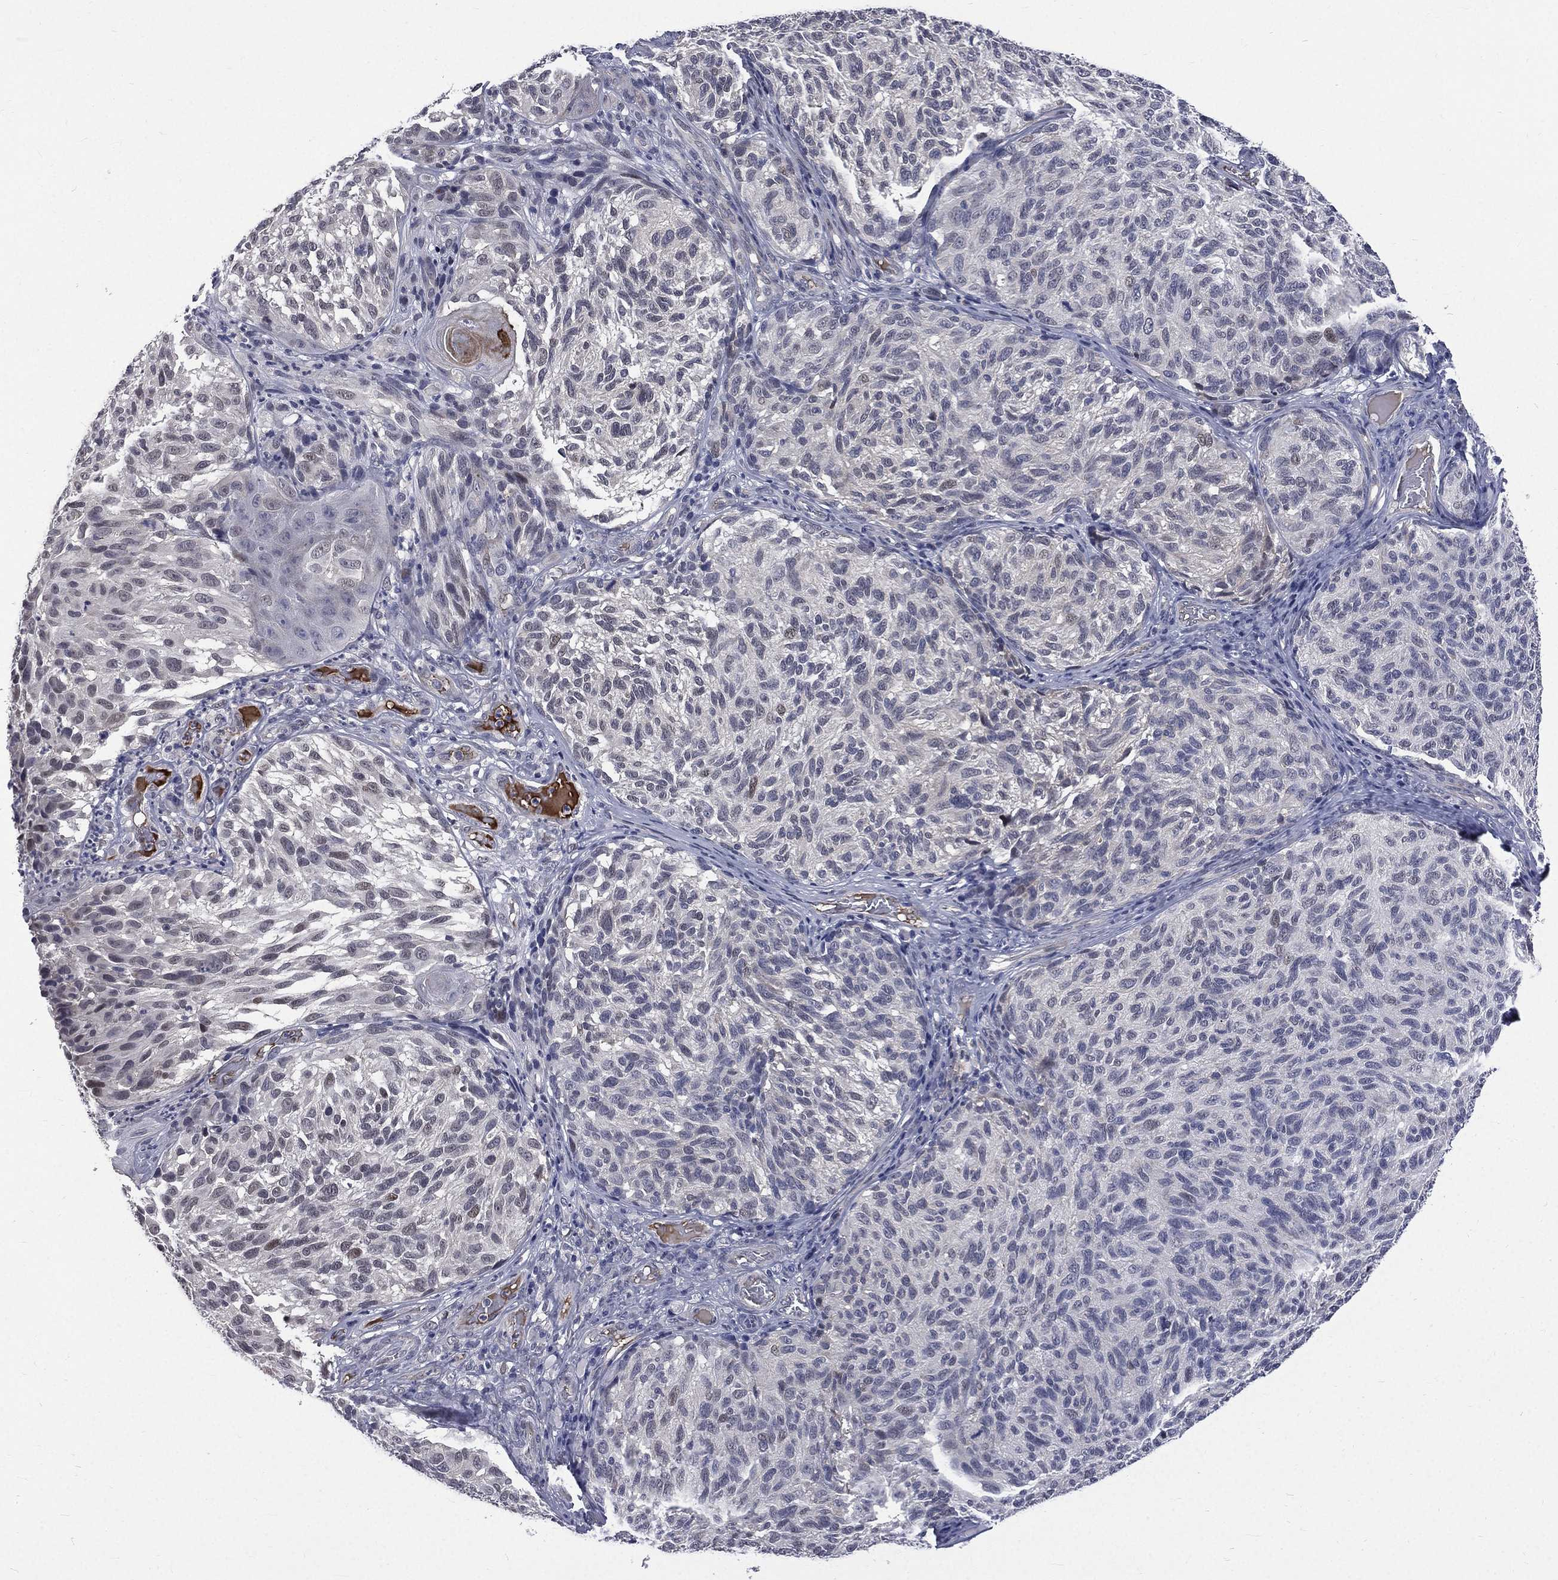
{"staining": {"intensity": "negative", "quantity": "none", "location": "none"}, "tissue": "melanoma", "cell_type": "Tumor cells", "image_type": "cancer", "snomed": [{"axis": "morphology", "description": "Malignant melanoma, NOS"}, {"axis": "topography", "description": "Skin"}], "caption": "A micrograph of melanoma stained for a protein shows no brown staining in tumor cells.", "gene": "FGG", "patient": {"sex": "female", "age": 73}}